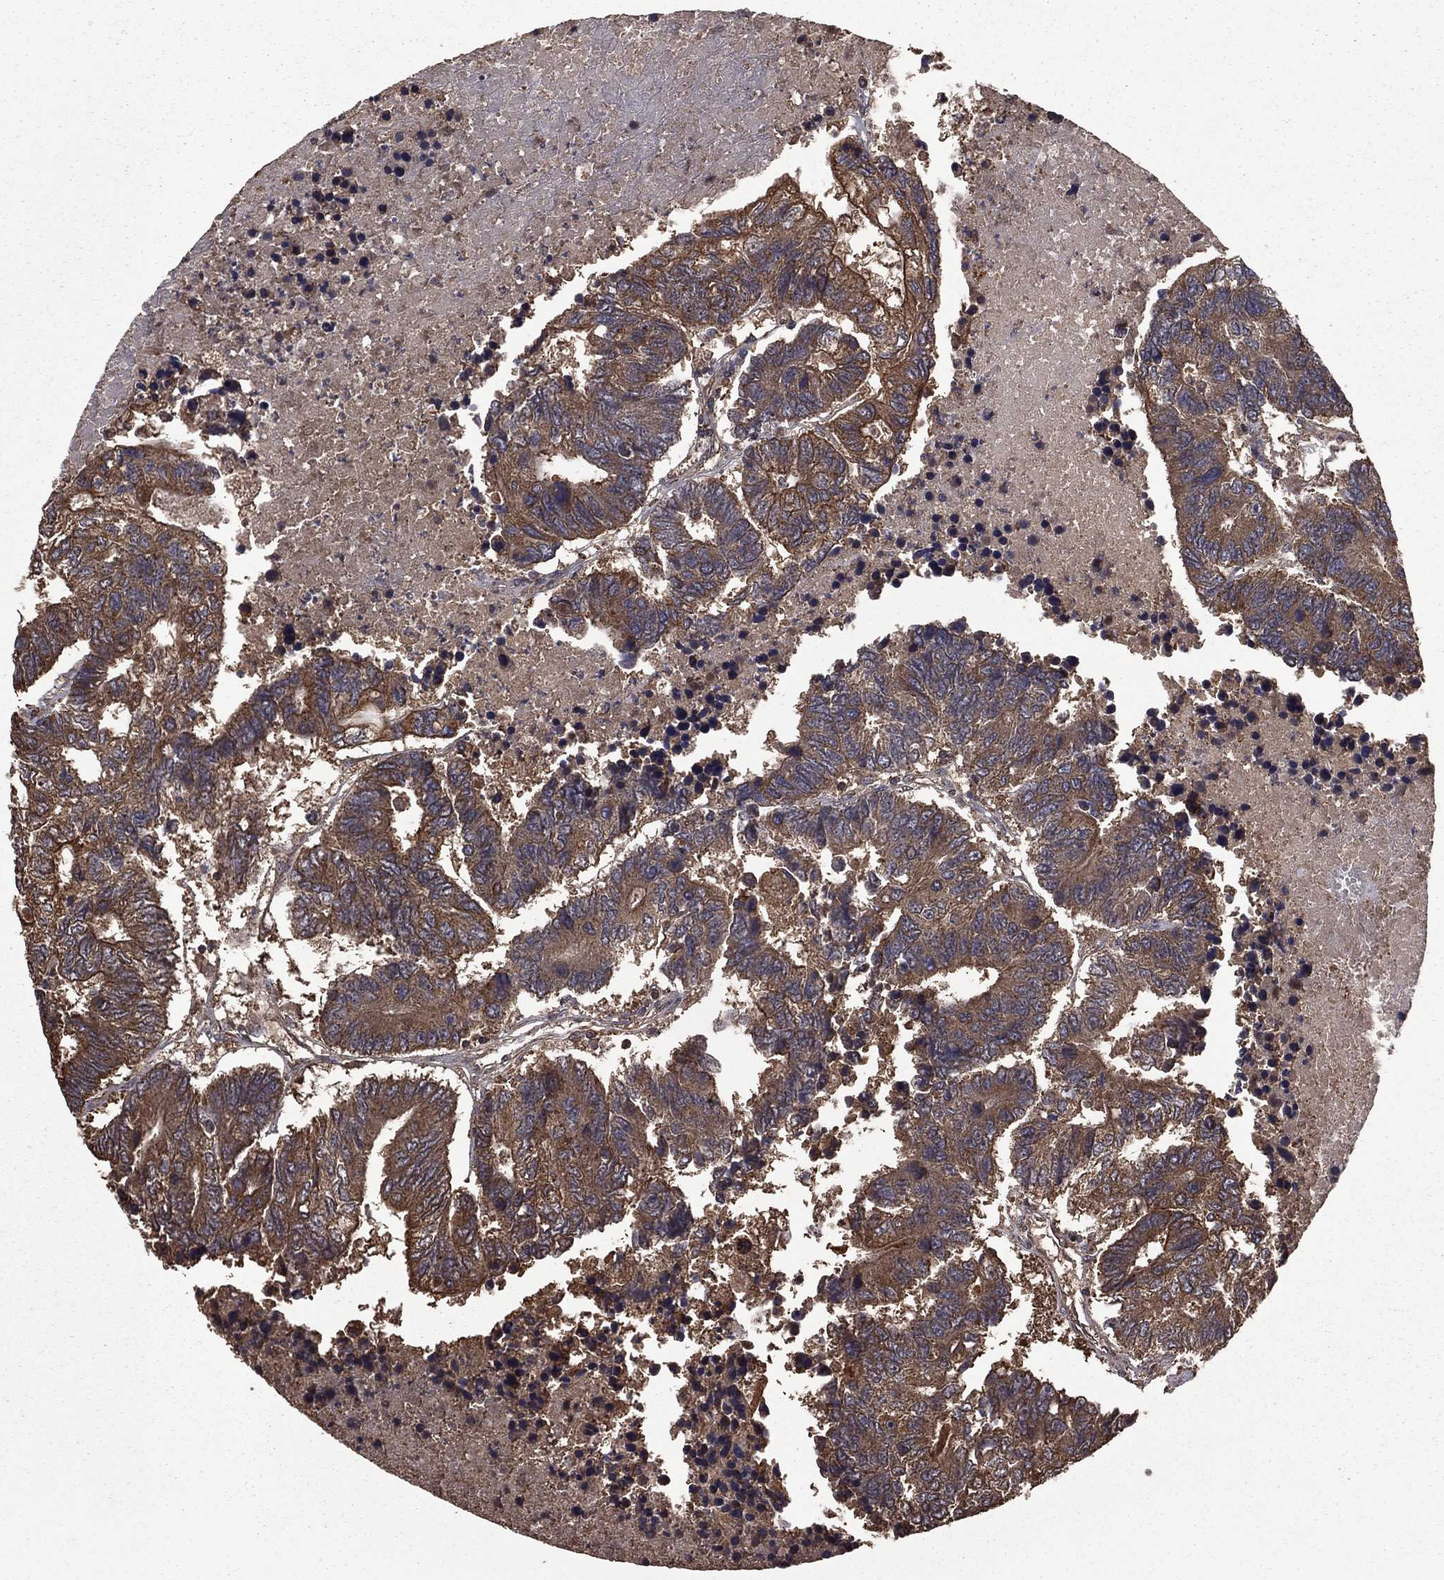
{"staining": {"intensity": "moderate", "quantity": ">75%", "location": "cytoplasmic/membranous"}, "tissue": "colorectal cancer", "cell_type": "Tumor cells", "image_type": "cancer", "snomed": [{"axis": "morphology", "description": "Adenocarcinoma, NOS"}, {"axis": "topography", "description": "Colon"}], "caption": "Adenocarcinoma (colorectal) stained with a protein marker demonstrates moderate staining in tumor cells.", "gene": "BIRC6", "patient": {"sex": "female", "age": 48}}